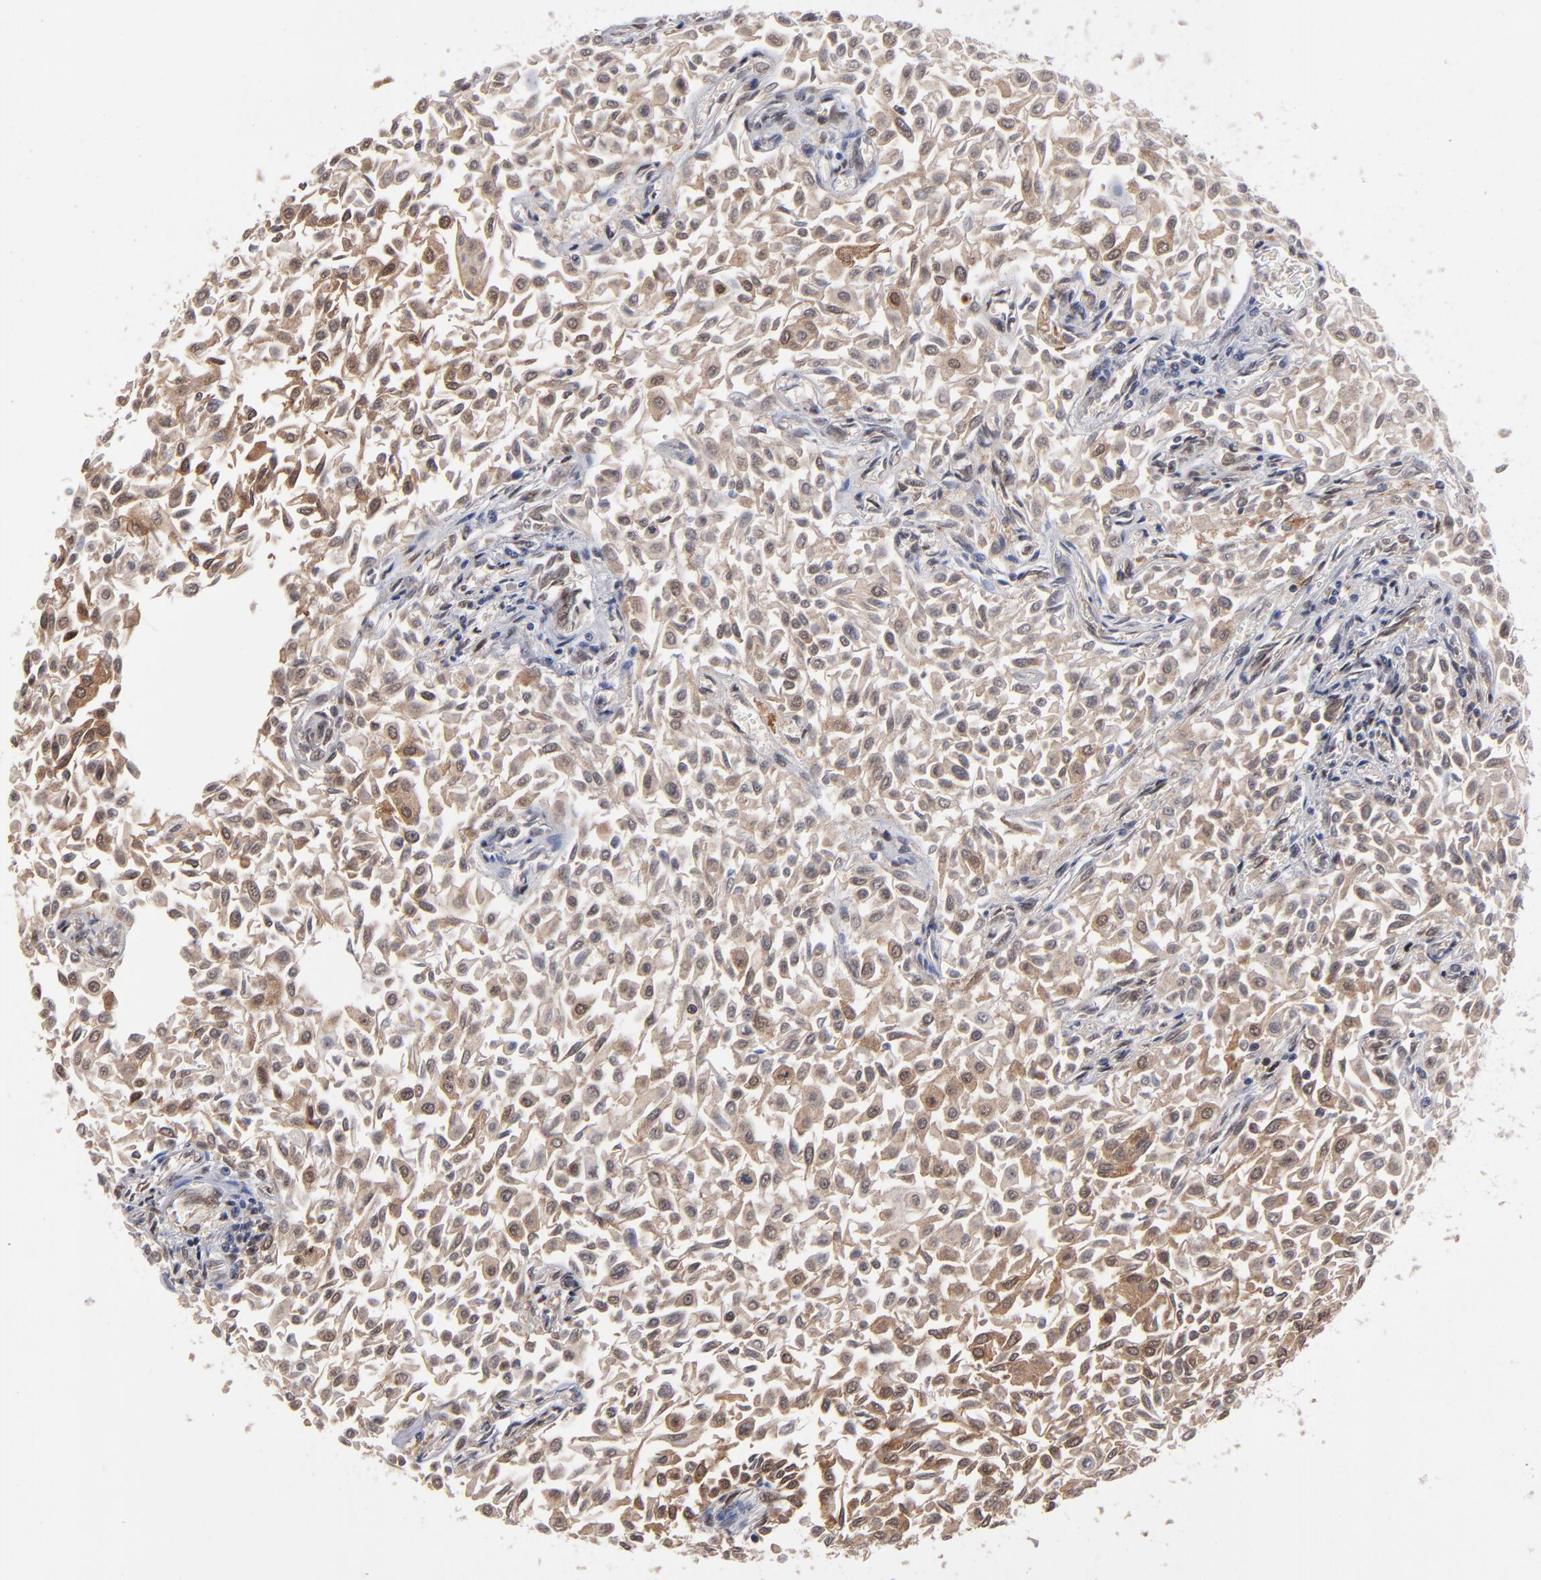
{"staining": {"intensity": "weak", "quantity": ">75%", "location": "cytoplasmic/membranous,nuclear"}, "tissue": "urothelial cancer", "cell_type": "Tumor cells", "image_type": "cancer", "snomed": [{"axis": "morphology", "description": "Urothelial carcinoma, Low grade"}, {"axis": "topography", "description": "Urinary bladder"}], "caption": "This is a histology image of immunohistochemistry staining of urothelial cancer, which shows weak expression in the cytoplasmic/membranous and nuclear of tumor cells.", "gene": "HUWE1", "patient": {"sex": "male", "age": 64}}